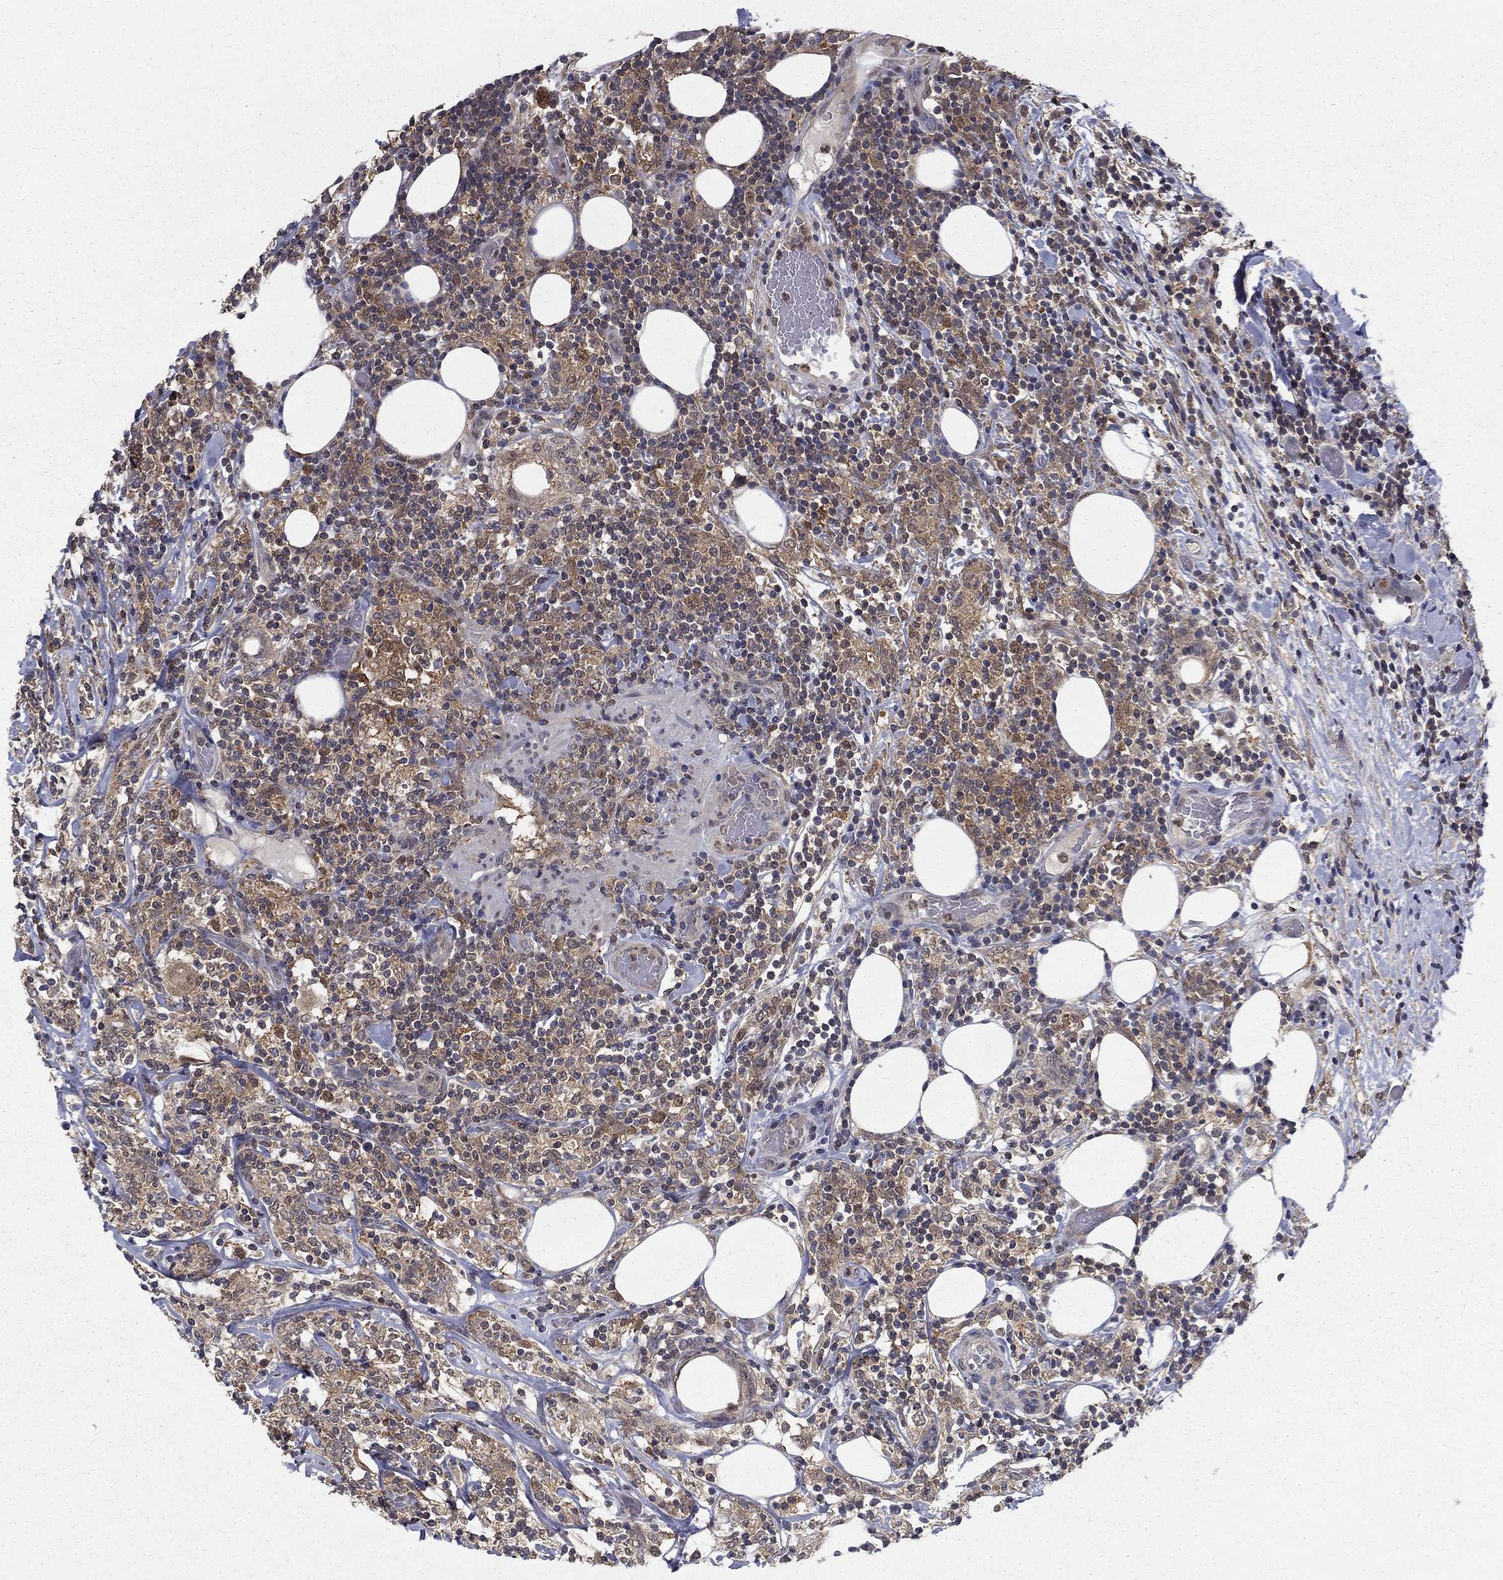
{"staining": {"intensity": "weak", "quantity": "25%-75%", "location": "cytoplasmic/membranous"}, "tissue": "lymphoma", "cell_type": "Tumor cells", "image_type": "cancer", "snomed": [{"axis": "morphology", "description": "Malignant lymphoma, non-Hodgkin's type, High grade"}, {"axis": "topography", "description": "Lymph node"}], "caption": "Human high-grade malignant lymphoma, non-Hodgkin's type stained with a protein marker reveals weak staining in tumor cells.", "gene": "NIT2", "patient": {"sex": "female", "age": 84}}